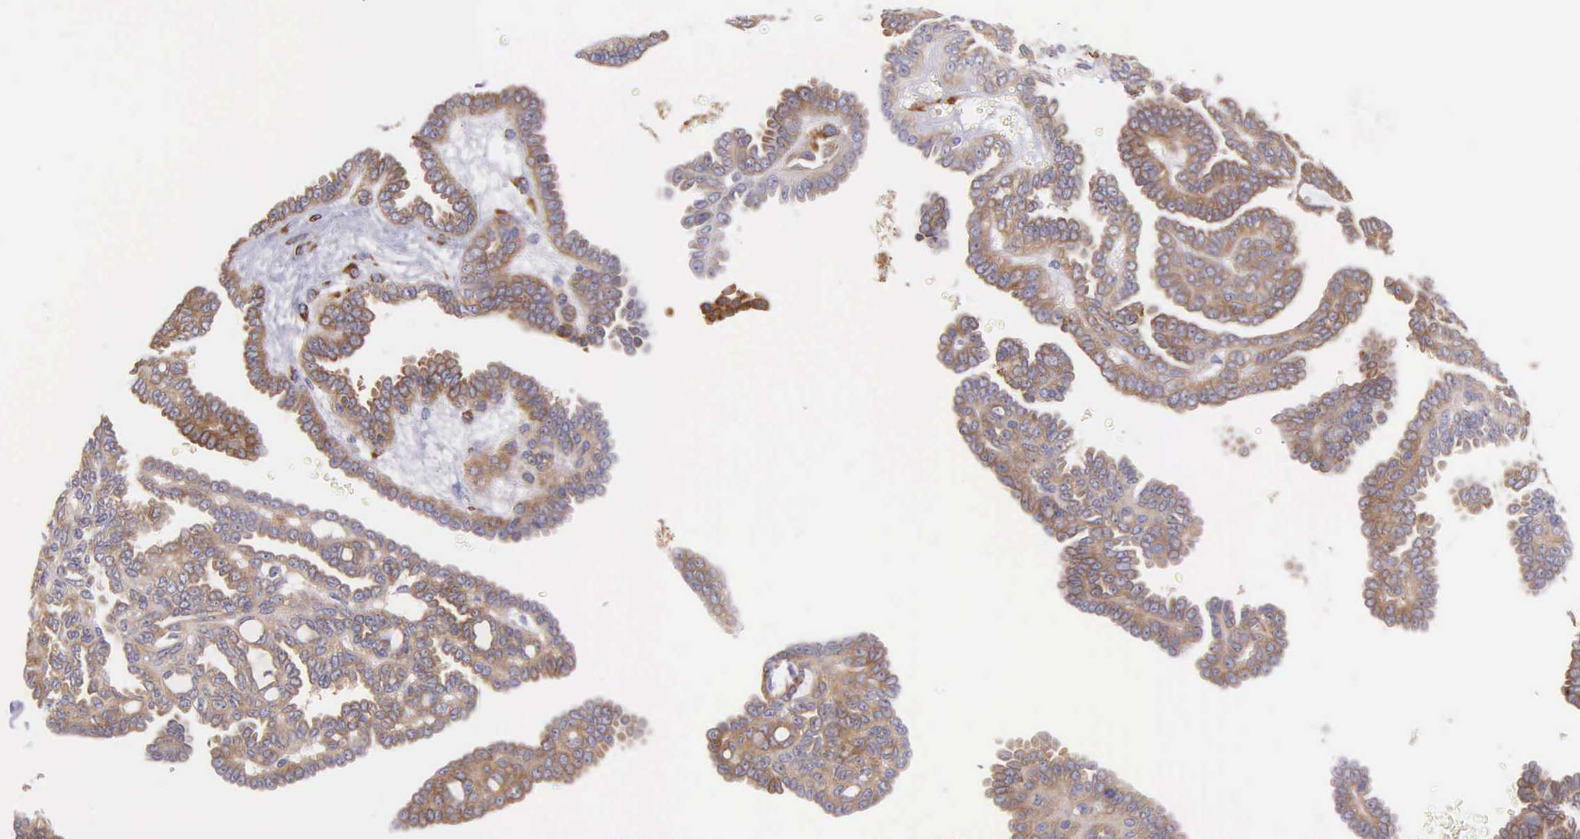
{"staining": {"intensity": "moderate", "quantity": ">75%", "location": "cytoplasmic/membranous"}, "tissue": "ovarian cancer", "cell_type": "Tumor cells", "image_type": "cancer", "snomed": [{"axis": "morphology", "description": "Cystadenocarcinoma, serous, NOS"}, {"axis": "topography", "description": "Ovary"}], "caption": "A brown stain highlights moderate cytoplasmic/membranous staining of a protein in human ovarian cancer (serous cystadenocarcinoma) tumor cells.", "gene": "CKAP4", "patient": {"sex": "female", "age": 71}}